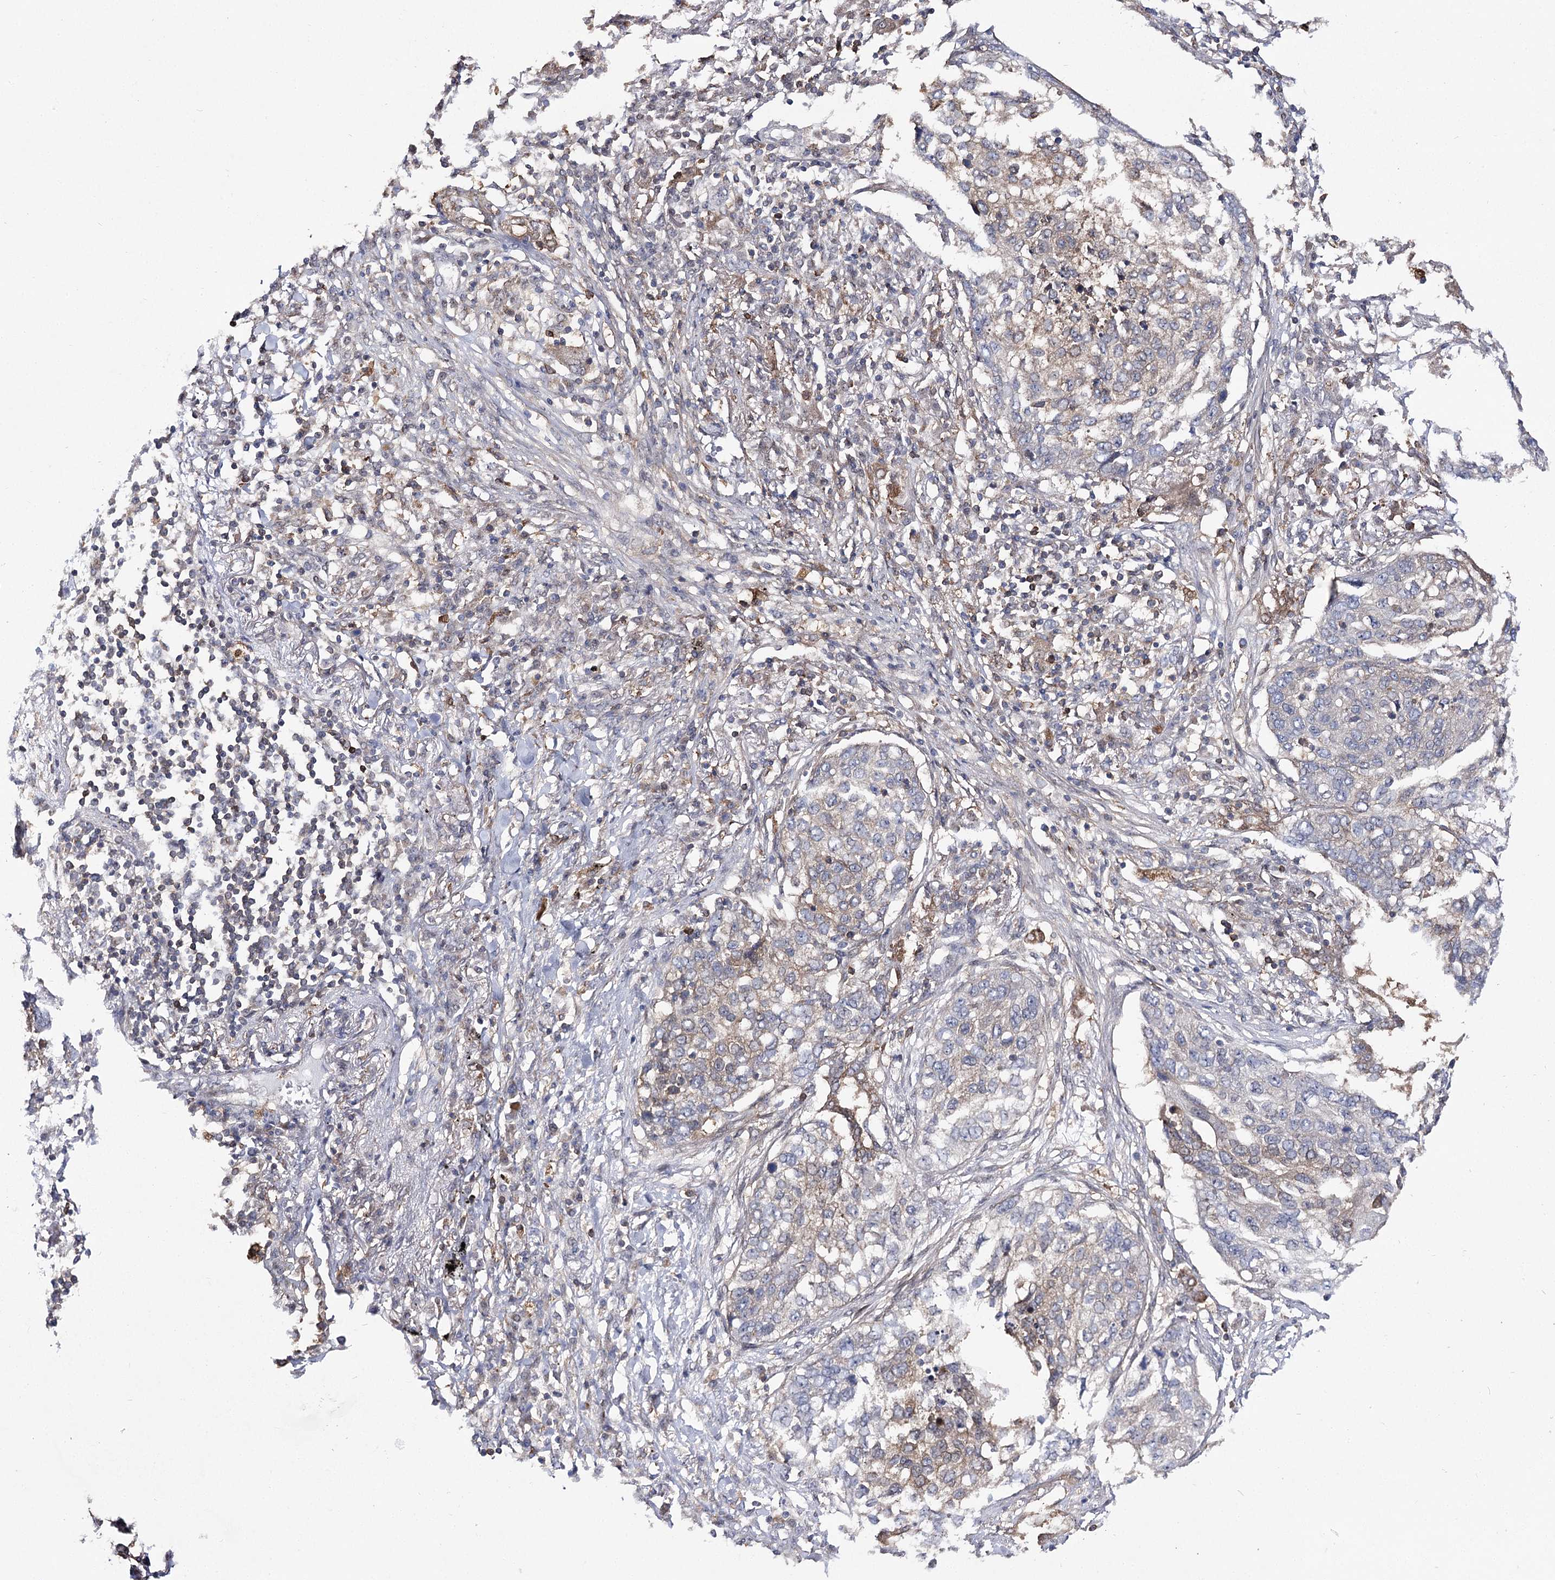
{"staining": {"intensity": "negative", "quantity": "none", "location": "none"}, "tissue": "lung cancer", "cell_type": "Tumor cells", "image_type": "cancer", "snomed": [{"axis": "morphology", "description": "Squamous cell carcinoma, NOS"}, {"axis": "topography", "description": "Lung"}], "caption": "This is an IHC histopathology image of squamous cell carcinoma (lung). There is no expression in tumor cells.", "gene": "UGP2", "patient": {"sex": "female", "age": 63}}